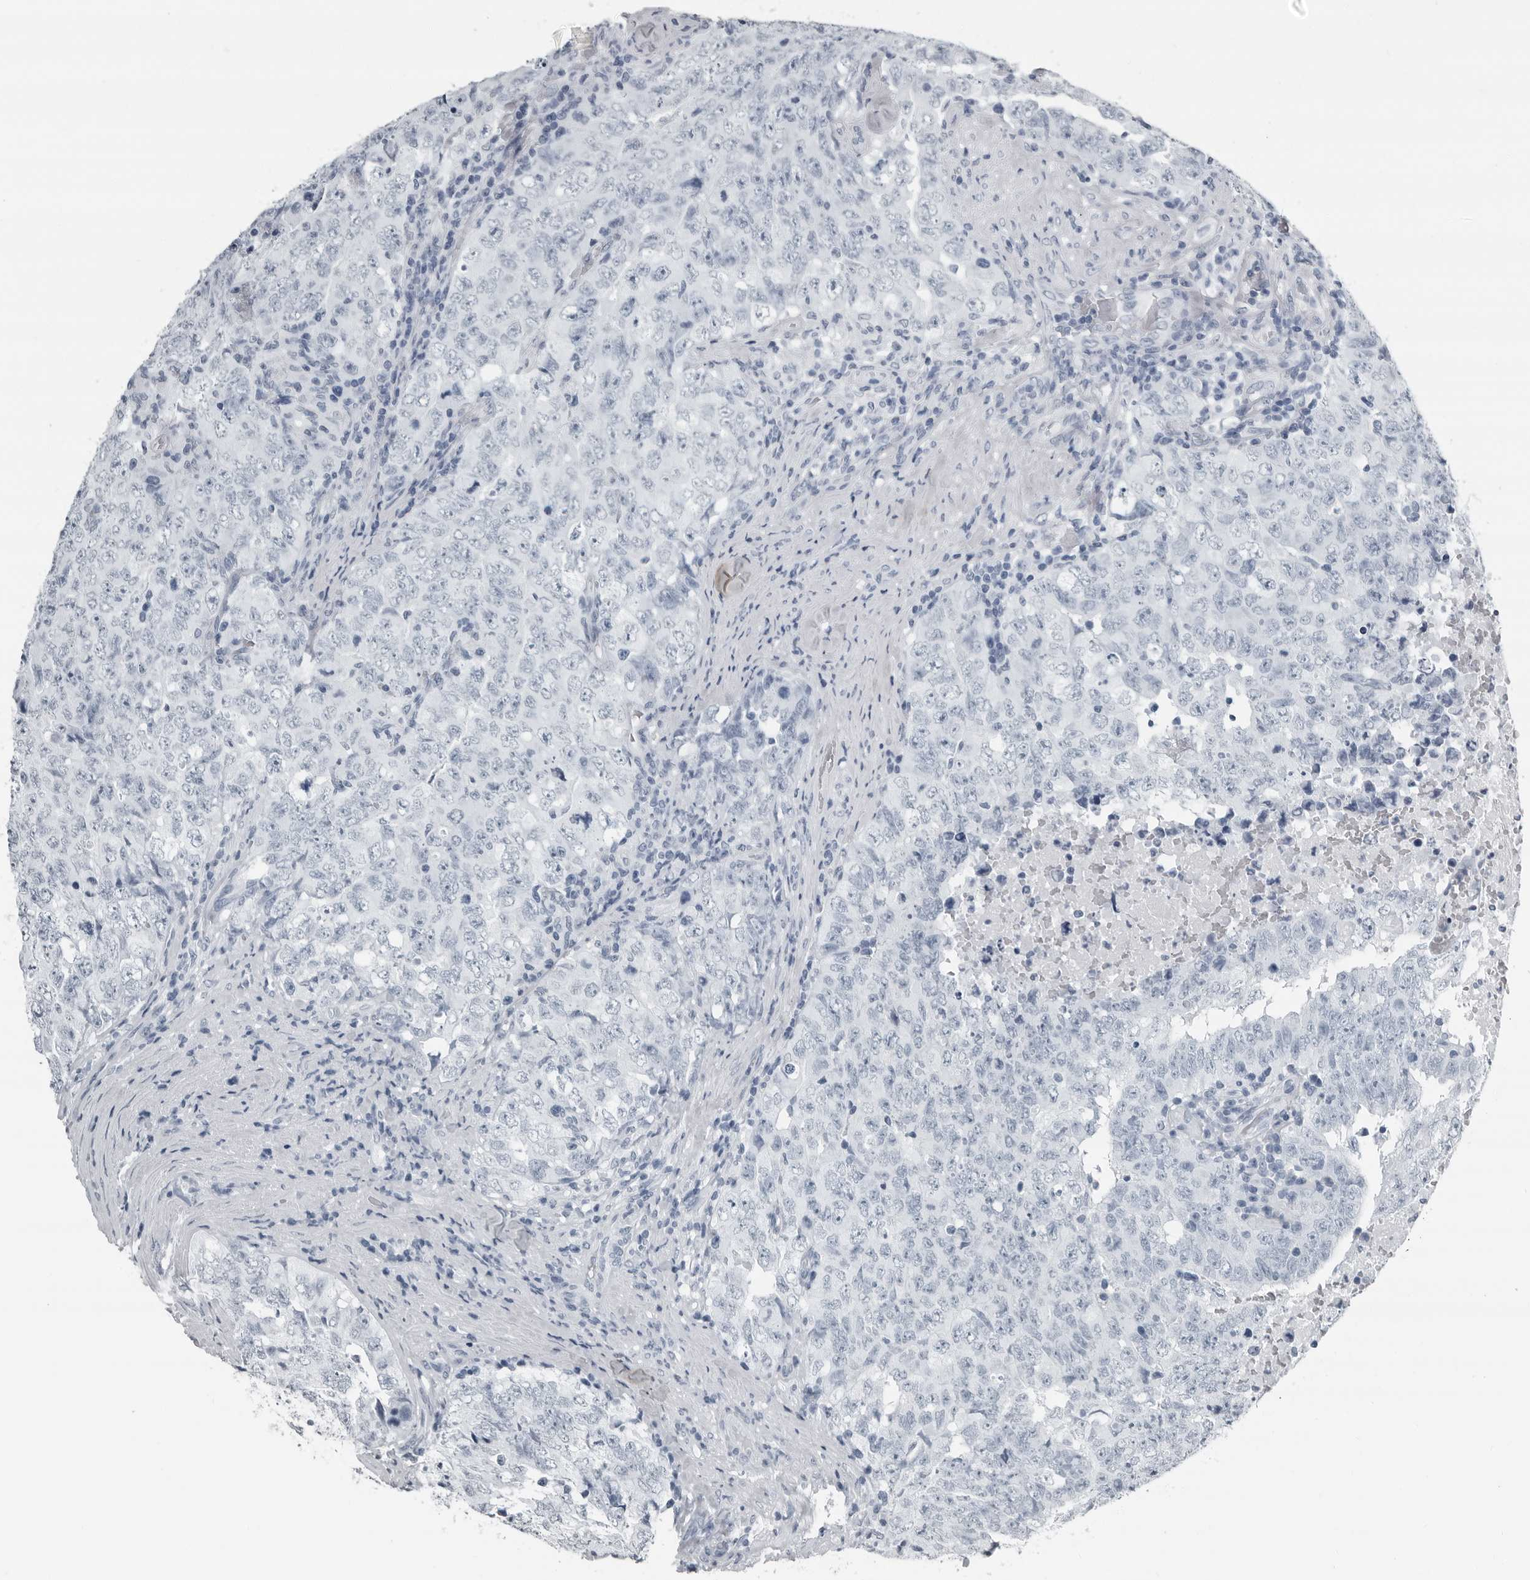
{"staining": {"intensity": "negative", "quantity": "none", "location": "none"}, "tissue": "testis cancer", "cell_type": "Tumor cells", "image_type": "cancer", "snomed": [{"axis": "morphology", "description": "Carcinoma, Embryonal, NOS"}, {"axis": "topography", "description": "Testis"}], "caption": "This is an IHC micrograph of human testis cancer. There is no staining in tumor cells.", "gene": "PRSS1", "patient": {"sex": "male", "age": 26}}